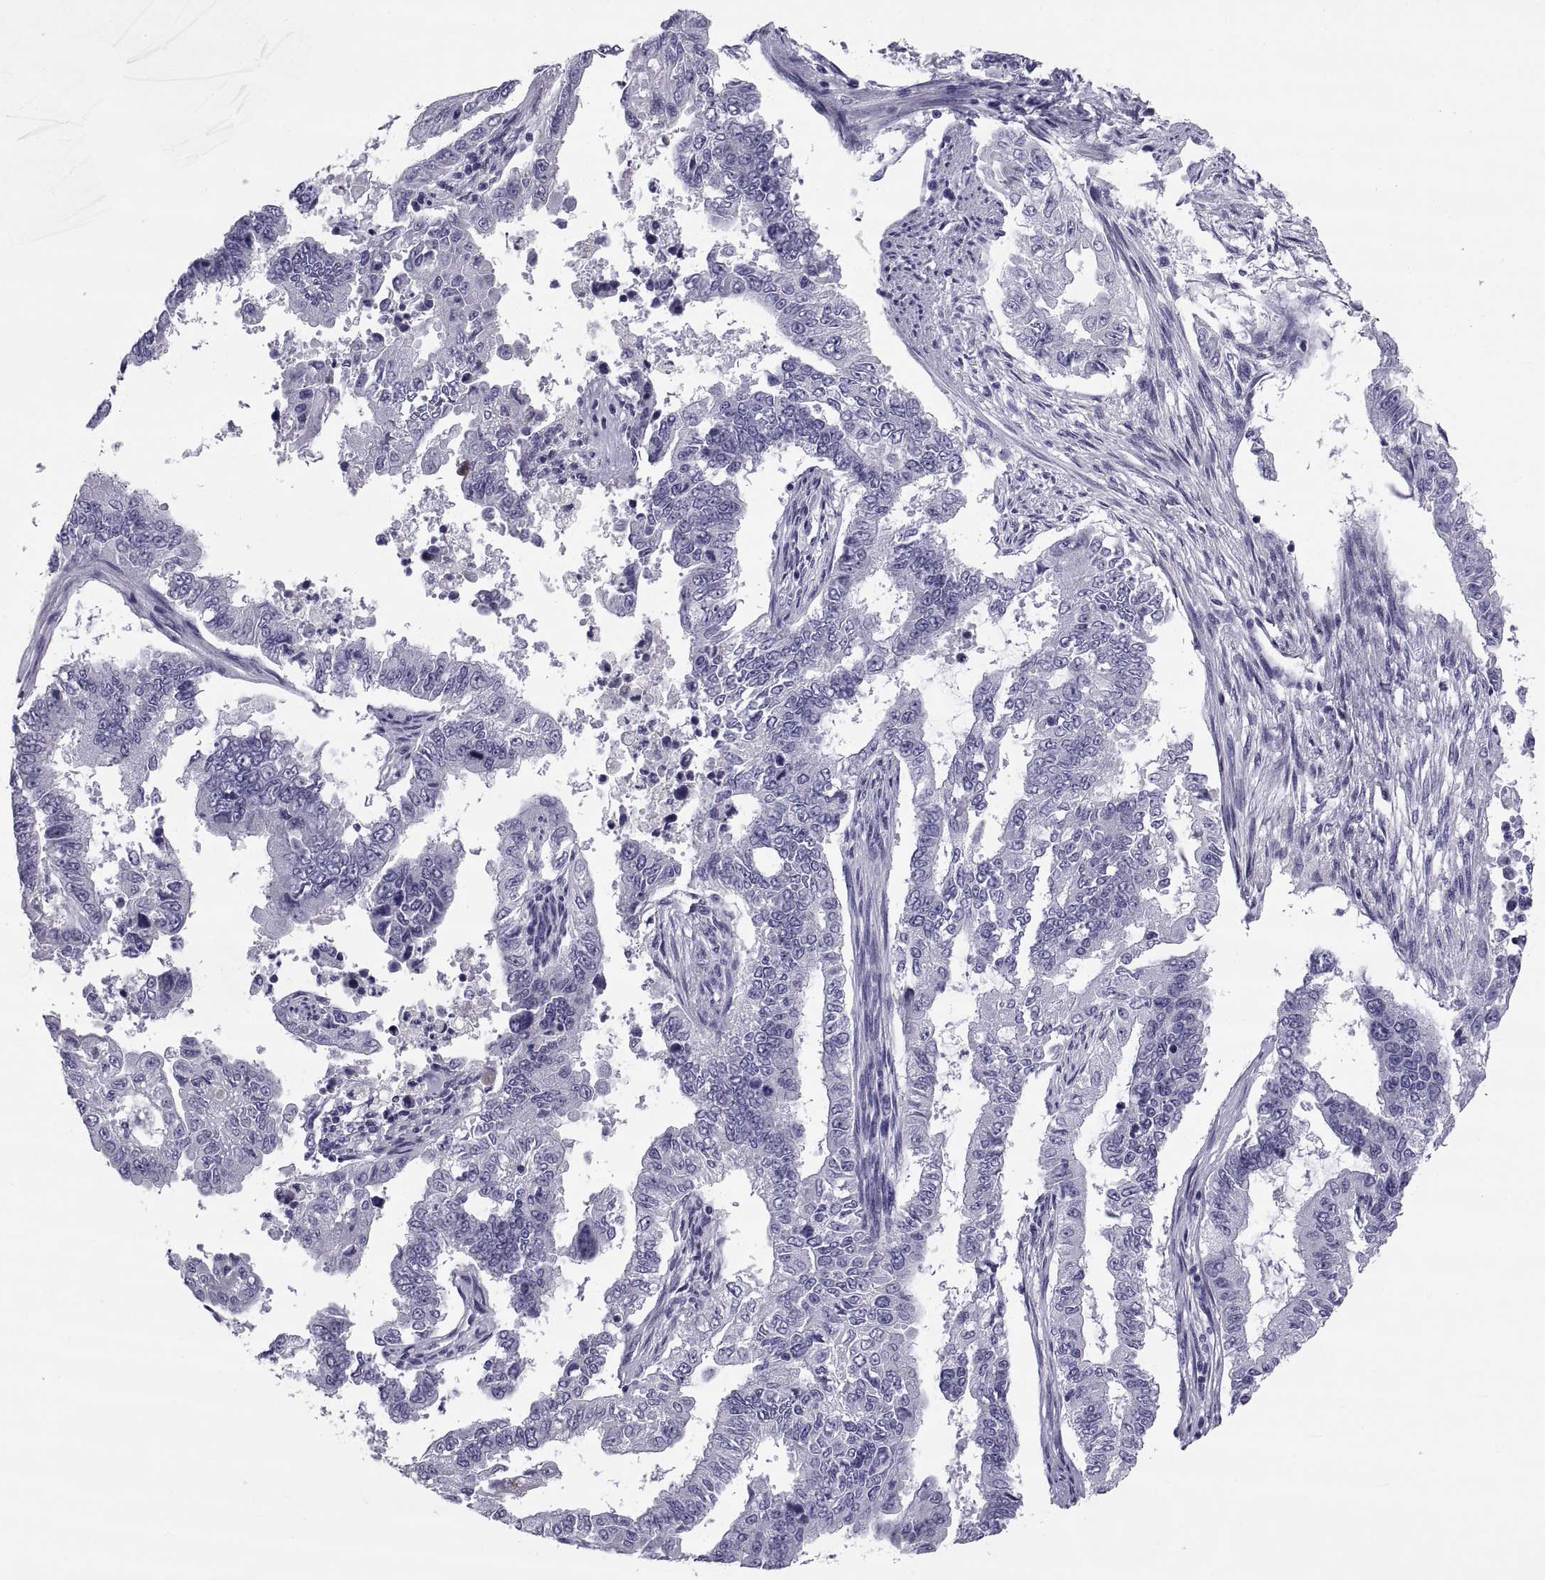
{"staining": {"intensity": "negative", "quantity": "none", "location": "none"}, "tissue": "endometrial cancer", "cell_type": "Tumor cells", "image_type": "cancer", "snomed": [{"axis": "morphology", "description": "Adenocarcinoma, NOS"}, {"axis": "topography", "description": "Uterus"}], "caption": "Tumor cells are negative for brown protein staining in endometrial cancer.", "gene": "NPTX2", "patient": {"sex": "female", "age": 59}}